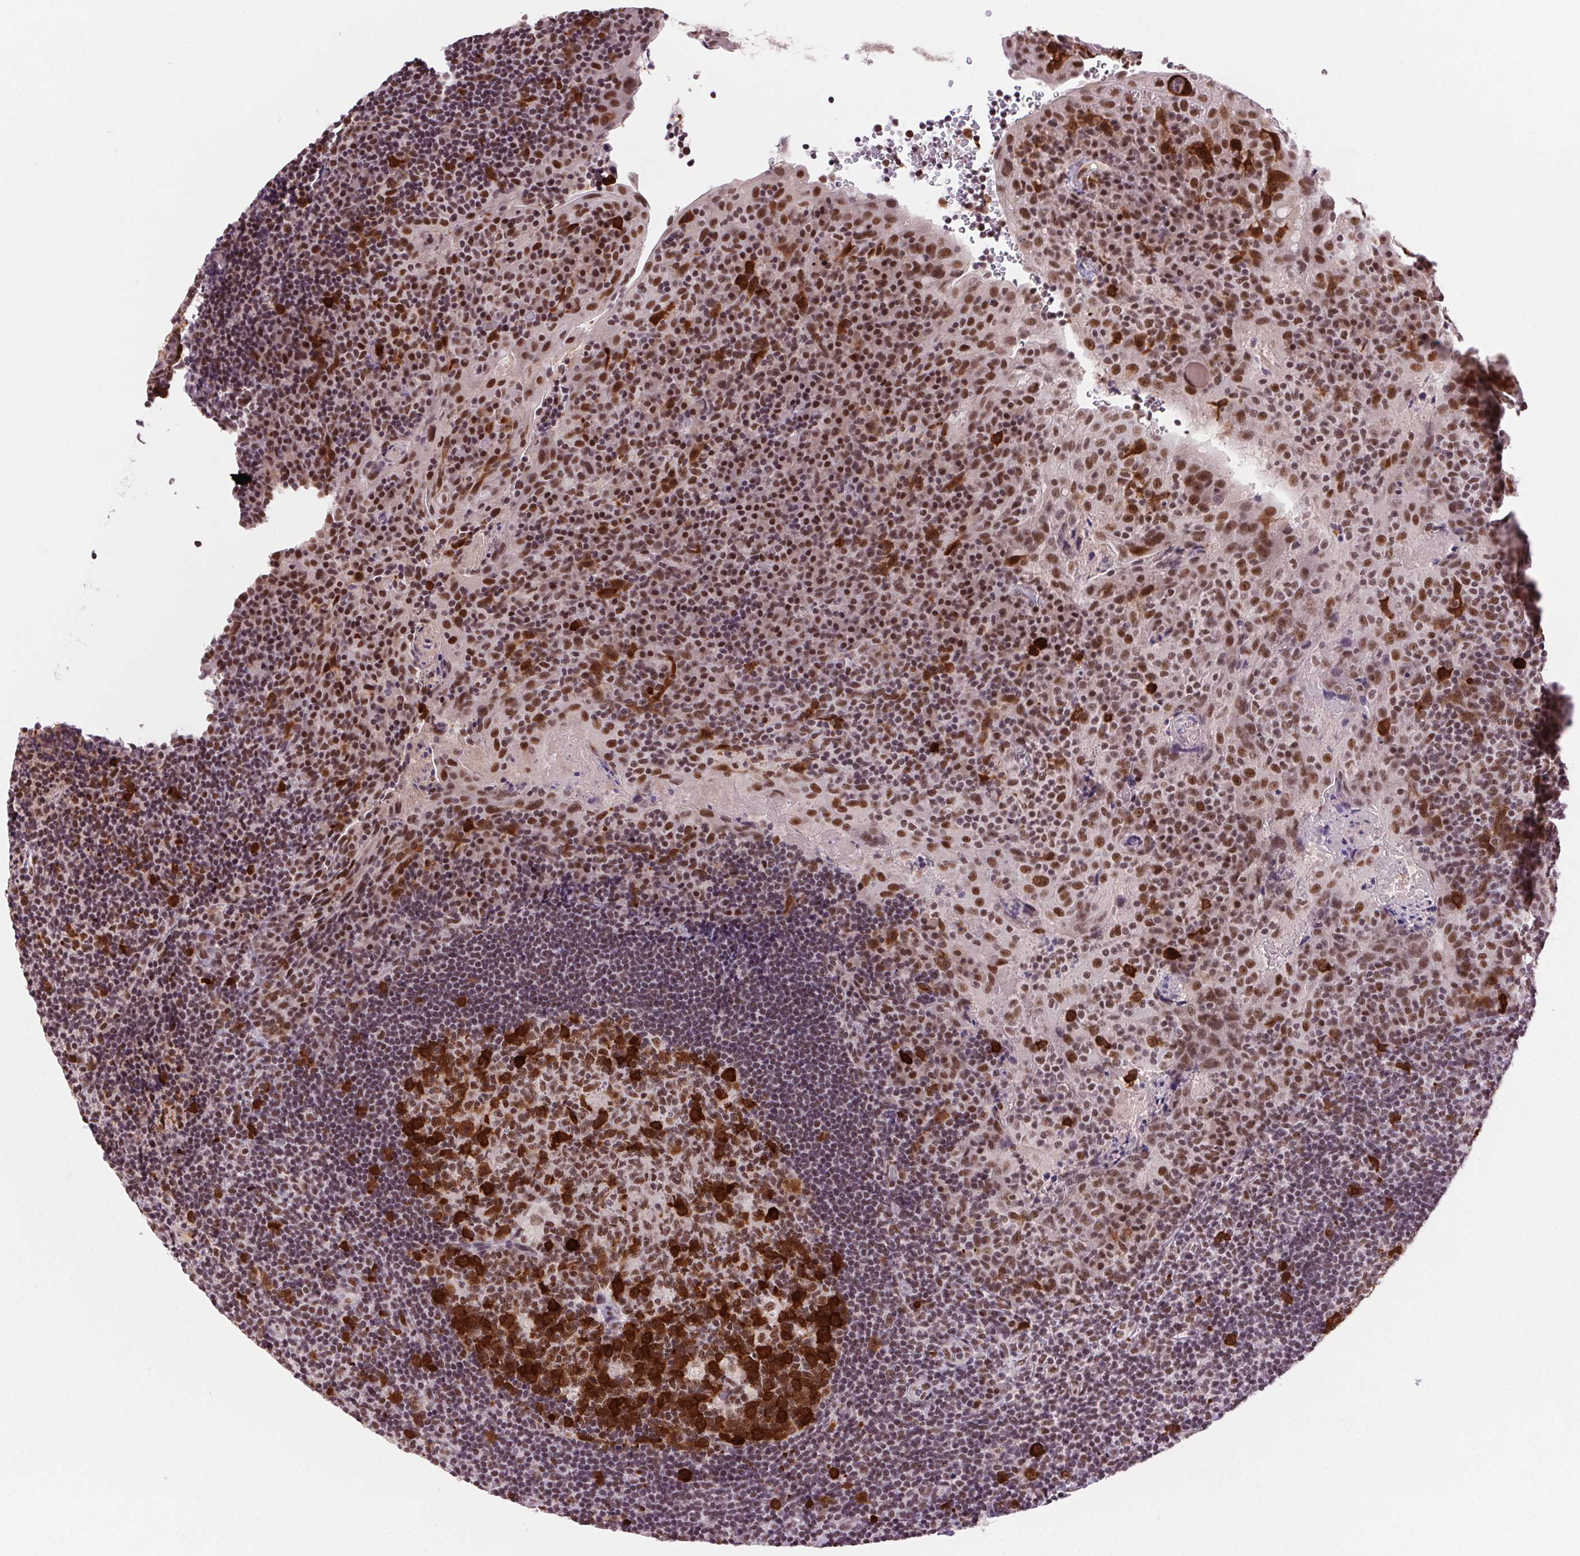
{"staining": {"intensity": "strong", "quantity": "25%-75%", "location": "cytoplasmic/membranous,nuclear"}, "tissue": "tonsil", "cell_type": "Germinal center cells", "image_type": "normal", "snomed": [{"axis": "morphology", "description": "Normal tissue, NOS"}, {"axis": "topography", "description": "Tonsil"}], "caption": "Human tonsil stained with a brown dye displays strong cytoplasmic/membranous,nuclear positive staining in about 25%-75% of germinal center cells.", "gene": "CD2BP2", "patient": {"sex": "male", "age": 17}}